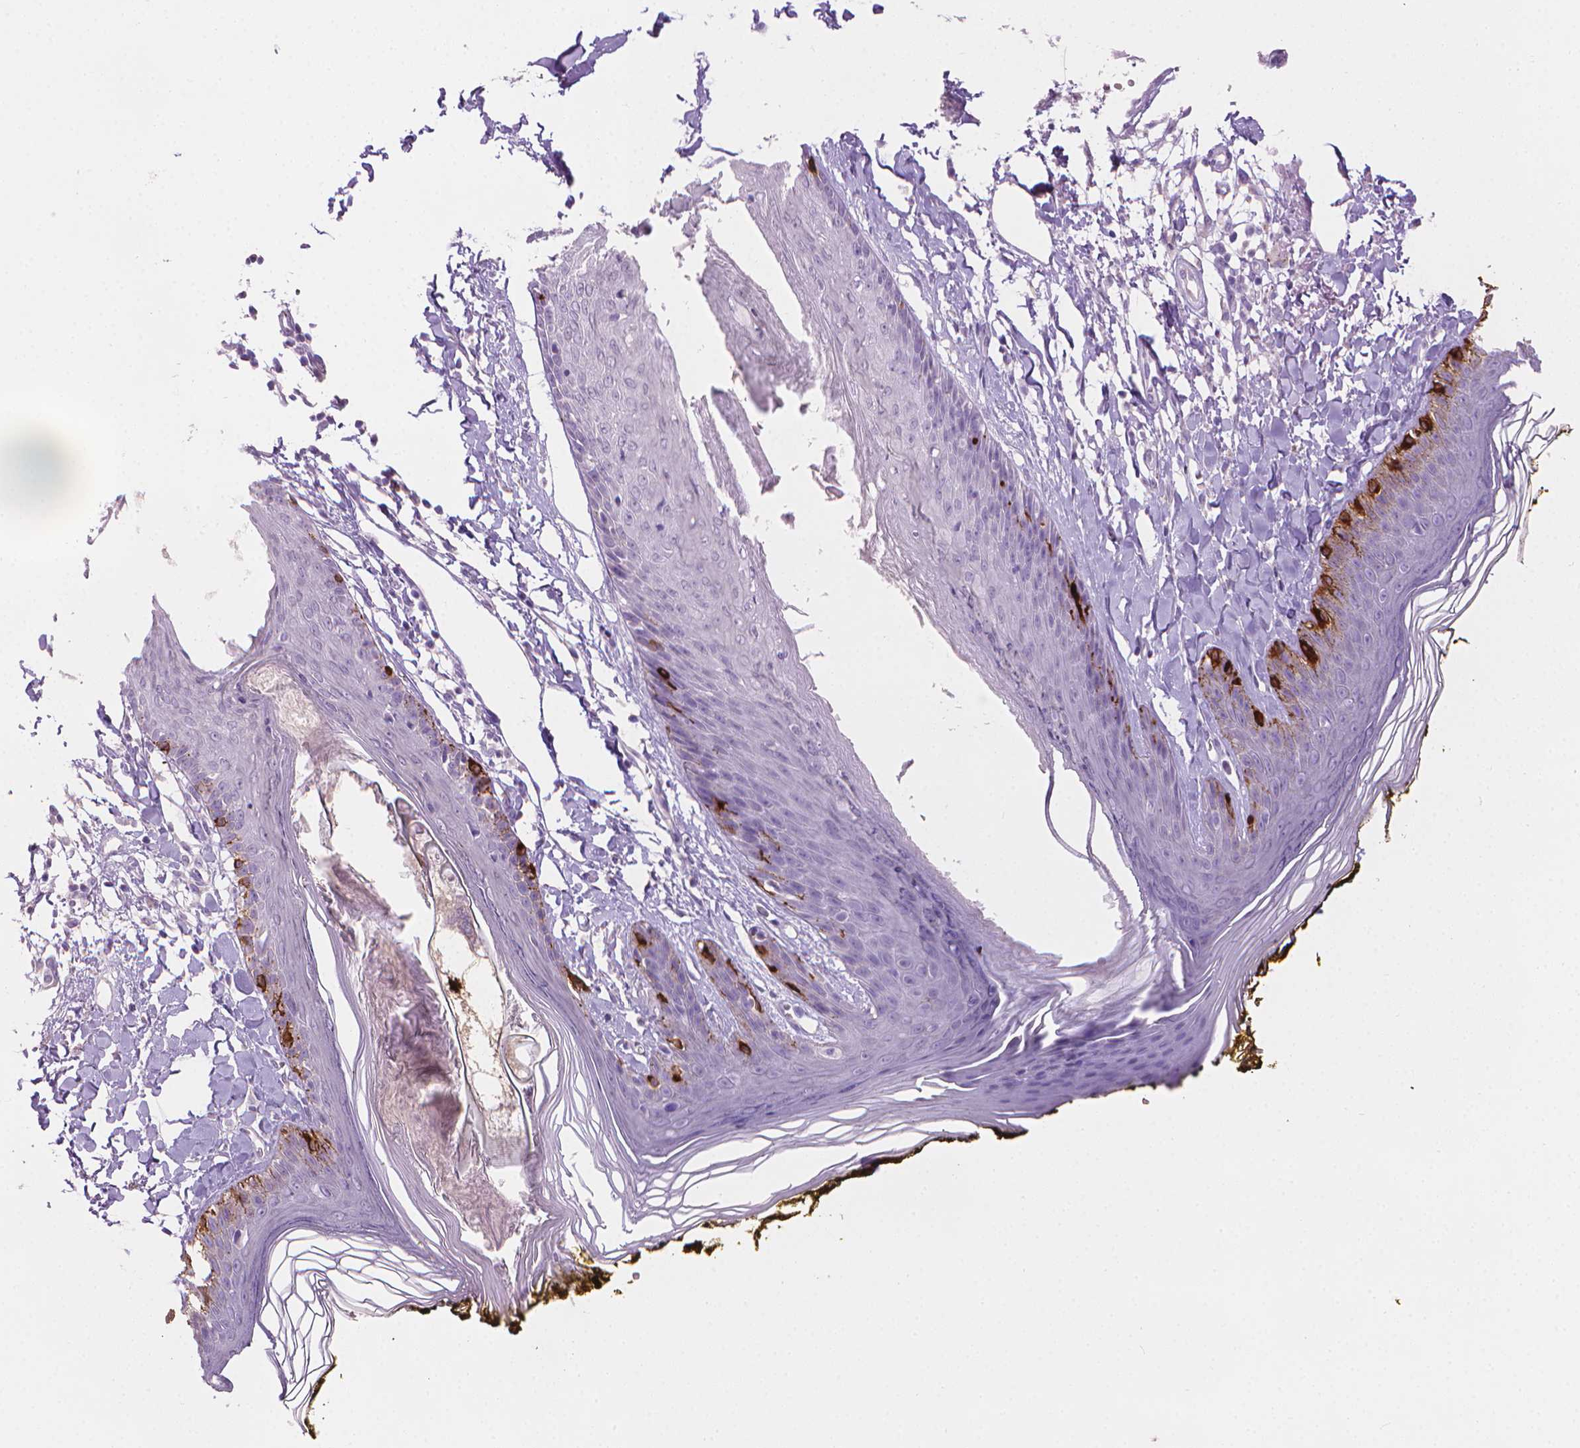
{"staining": {"intensity": "negative", "quantity": "none", "location": "none"}, "tissue": "skin", "cell_type": "Fibroblasts", "image_type": "normal", "snomed": [{"axis": "morphology", "description": "Normal tissue, NOS"}, {"axis": "topography", "description": "Skin"}], "caption": "Immunohistochemistry (IHC) of normal human skin demonstrates no expression in fibroblasts.", "gene": "MLANA", "patient": {"sex": "male", "age": 76}}